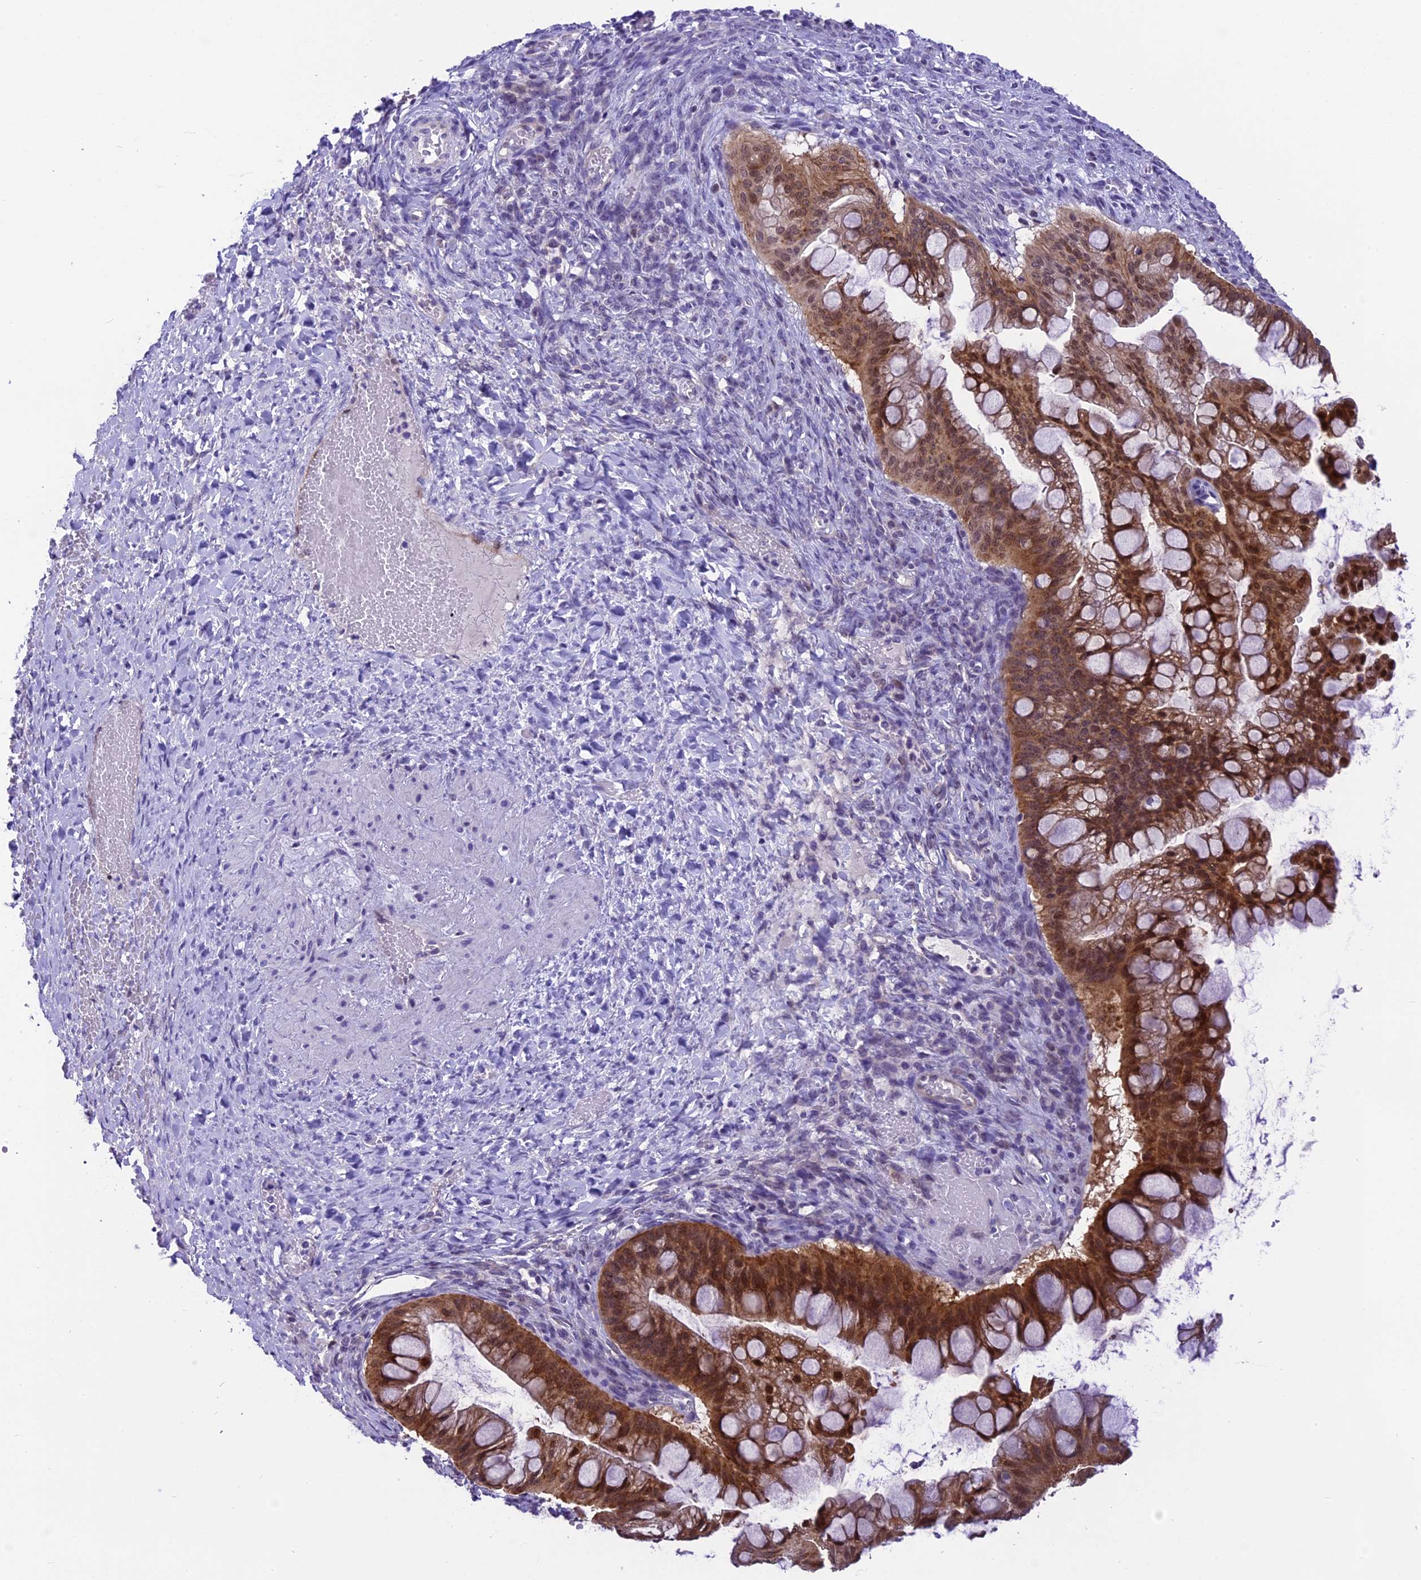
{"staining": {"intensity": "strong", "quantity": "25%-75%", "location": "cytoplasmic/membranous,nuclear"}, "tissue": "ovarian cancer", "cell_type": "Tumor cells", "image_type": "cancer", "snomed": [{"axis": "morphology", "description": "Cystadenocarcinoma, mucinous, NOS"}, {"axis": "topography", "description": "Ovary"}], "caption": "Mucinous cystadenocarcinoma (ovarian) stained with immunohistochemistry (IHC) demonstrates strong cytoplasmic/membranous and nuclear staining in approximately 25%-75% of tumor cells.", "gene": "PRR15", "patient": {"sex": "female", "age": 73}}